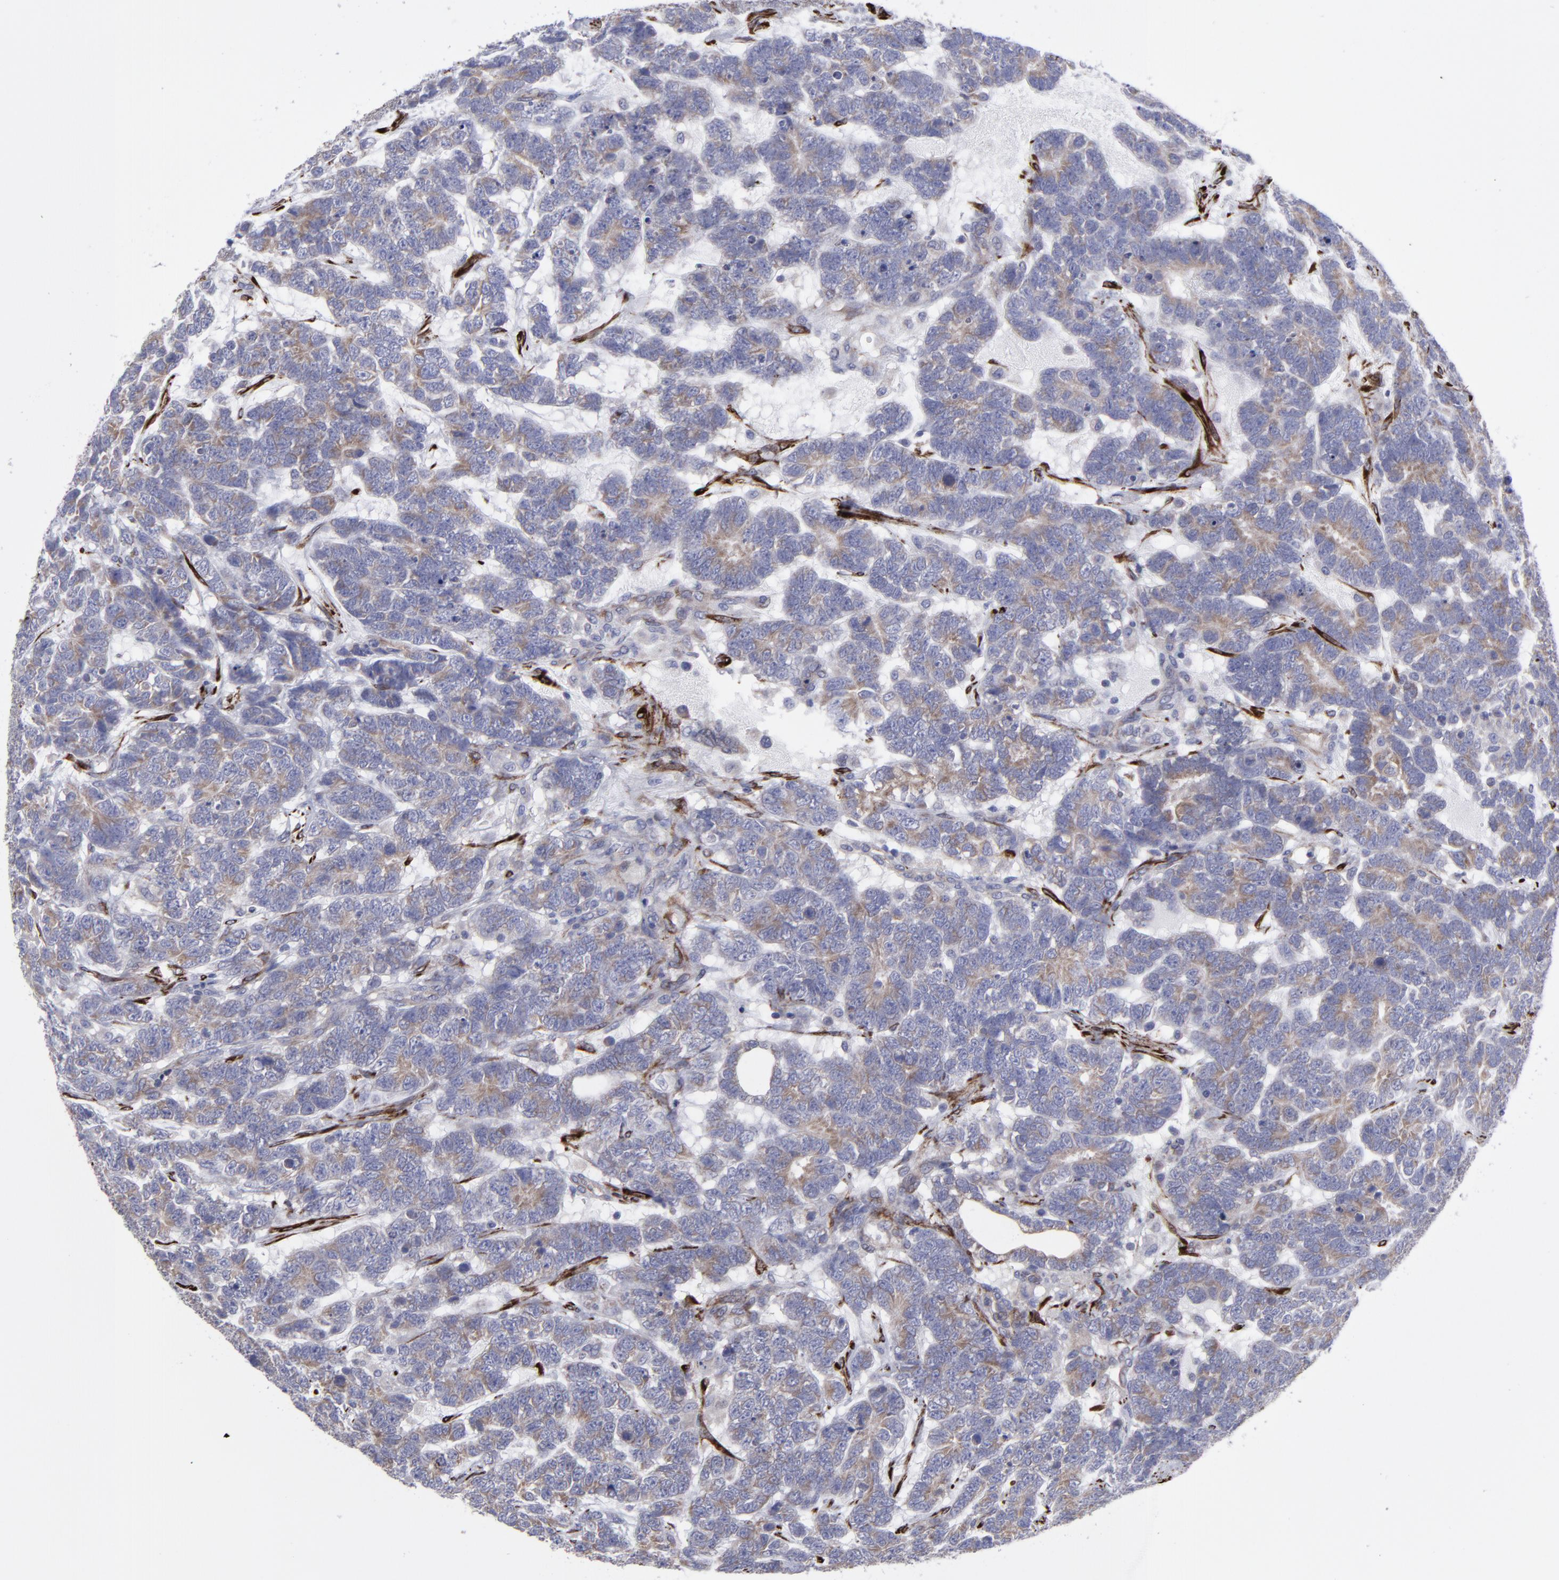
{"staining": {"intensity": "weak", "quantity": "25%-75%", "location": "cytoplasmic/membranous"}, "tissue": "testis cancer", "cell_type": "Tumor cells", "image_type": "cancer", "snomed": [{"axis": "morphology", "description": "Carcinoma, Embryonal, NOS"}, {"axis": "topography", "description": "Testis"}], "caption": "Immunohistochemical staining of testis cancer (embryonal carcinoma) demonstrates low levels of weak cytoplasmic/membranous protein expression in about 25%-75% of tumor cells.", "gene": "SLMAP", "patient": {"sex": "male", "age": 26}}